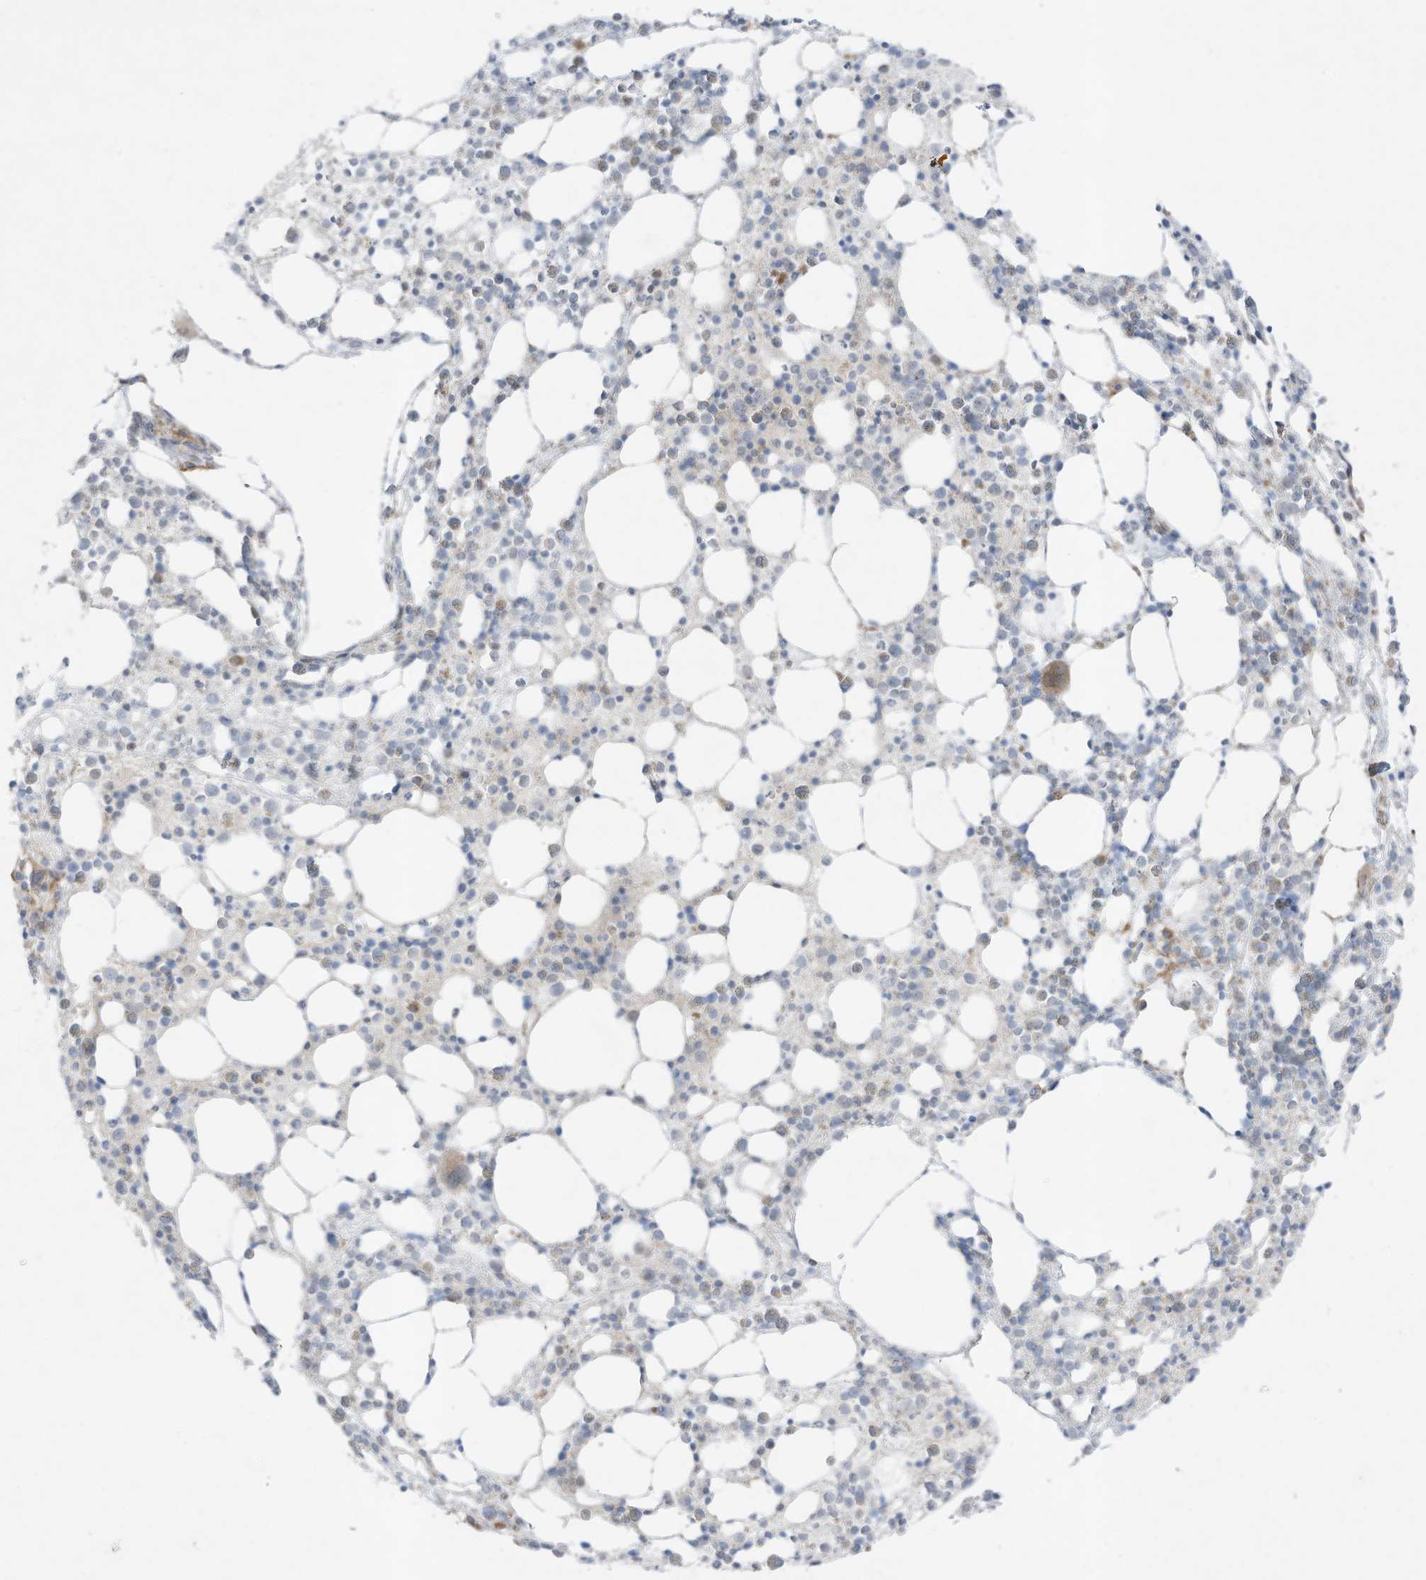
{"staining": {"intensity": "negative", "quantity": "none", "location": "none"}, "tissue": "bone marrow", "cell_type": "Hematopoietic cells", "image_type": "normal", "snomed": [{"axis": "morphology", "description": "Normal tissue, NOS"}, {"axis": "topography", "description": "Bone marrow"}], "caption": "Immunohistochemical staining of benign human bone marrow exhibits no significant staining in hematopoietic cells.", "gene": "PTK6", "patient": {"sex": "female", "age": 57}}